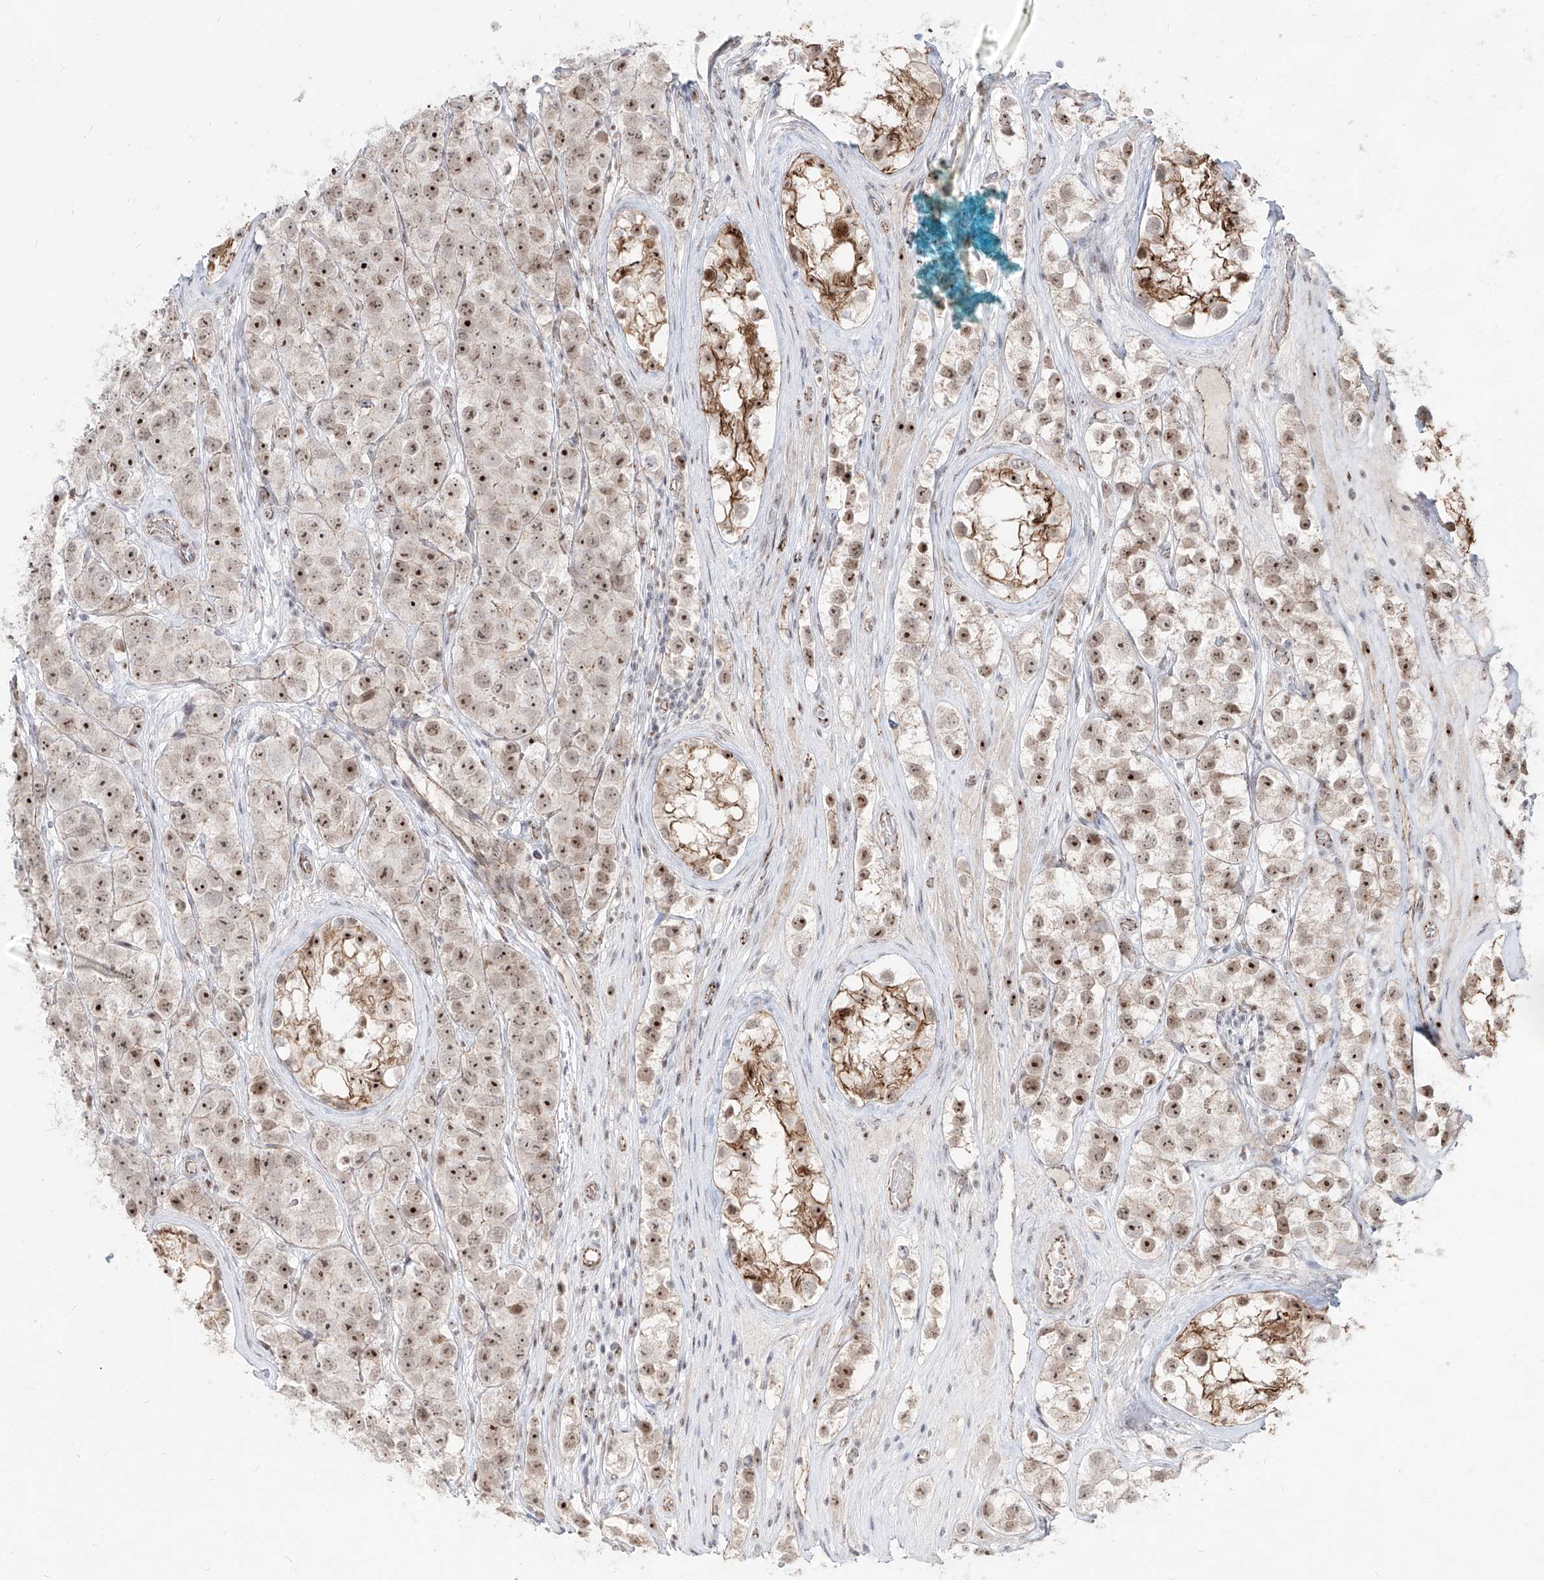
{"staining": {"intensity": "moderate", "quantity": ">75%", "location": "nuclear"}, "tissue": "testis cancer", "cell_type": "Tumor cells", "image_type": "cancer", "snomed": [{"axis": "morphology", "description": "Seminoma, NOS"}, {"axis": "topography", "description": "Testis"}], "caption": "Protein staining of seminoma (testis) tissue demonstrates moderate nuclear expression in about >75% of tumor cells.", "gene": "ZNF710", "patient": {"sex": "male", "age": 28}}